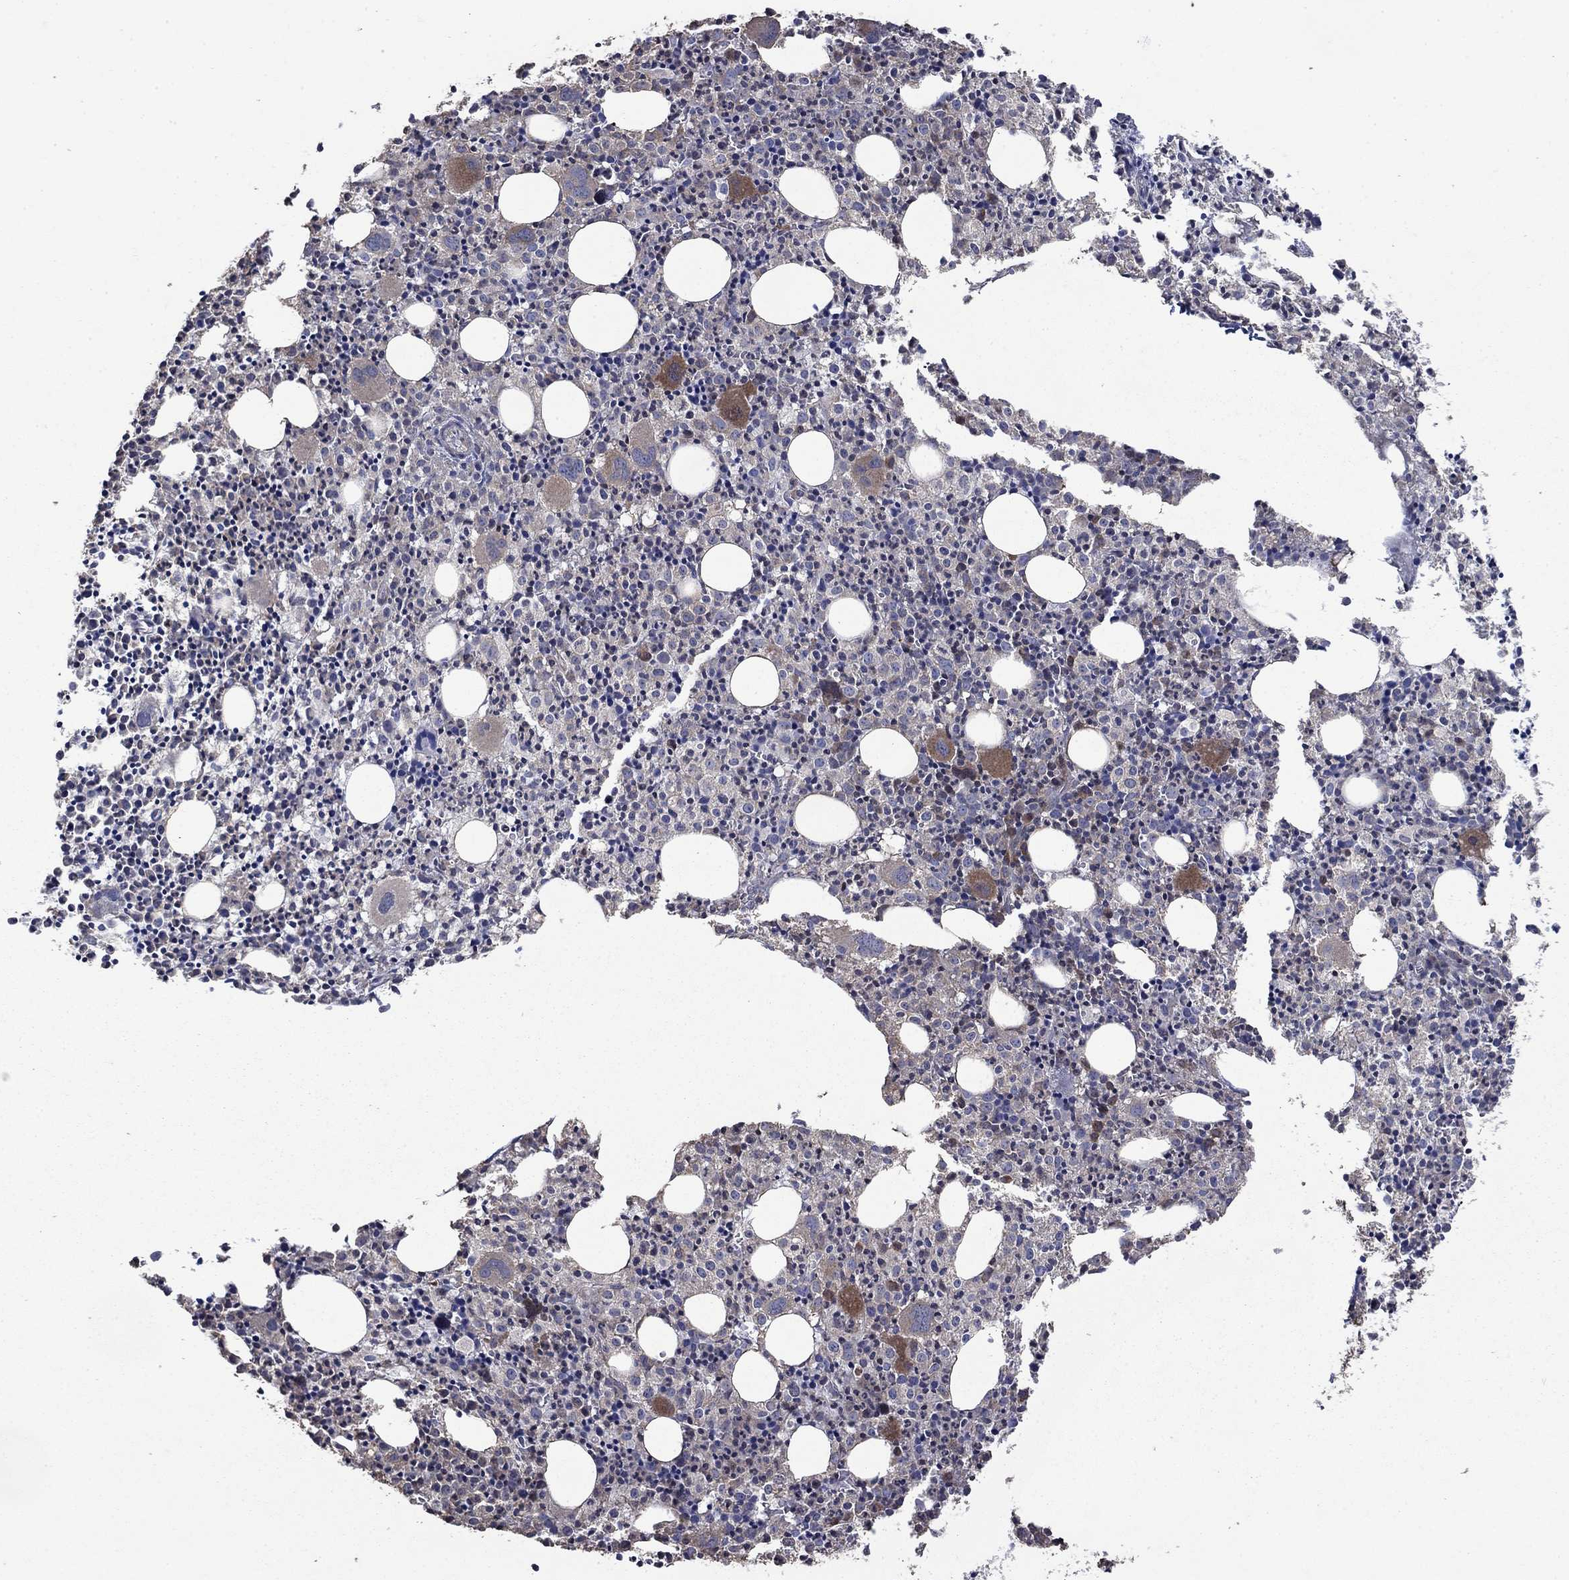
{"staining": {"intensity": "moderate", "quantity": "<25%", "location": "cytoplasmic/membranous"}, "tissue": "bone marrow", "cell_type": "Hematopoietic cells", "image_type": "normal", "snomed": [{"axis": "morphology", "description": "Normal tissue, NOS"}, {"axis": "morphology", "description": "Inflammation, NOS"}, {"axis": "topography", "description": "Bone marrow"}], "caption": "A high-resolution image shows immunohistochemistry (IHC) staining of benign bone marrow, which displays moderate cytoplasmic/membranous positivity in approximately <25% of hematopoietic cells.", "gene": "DVL1", "patient": {"sex": "male", "age": 3}}